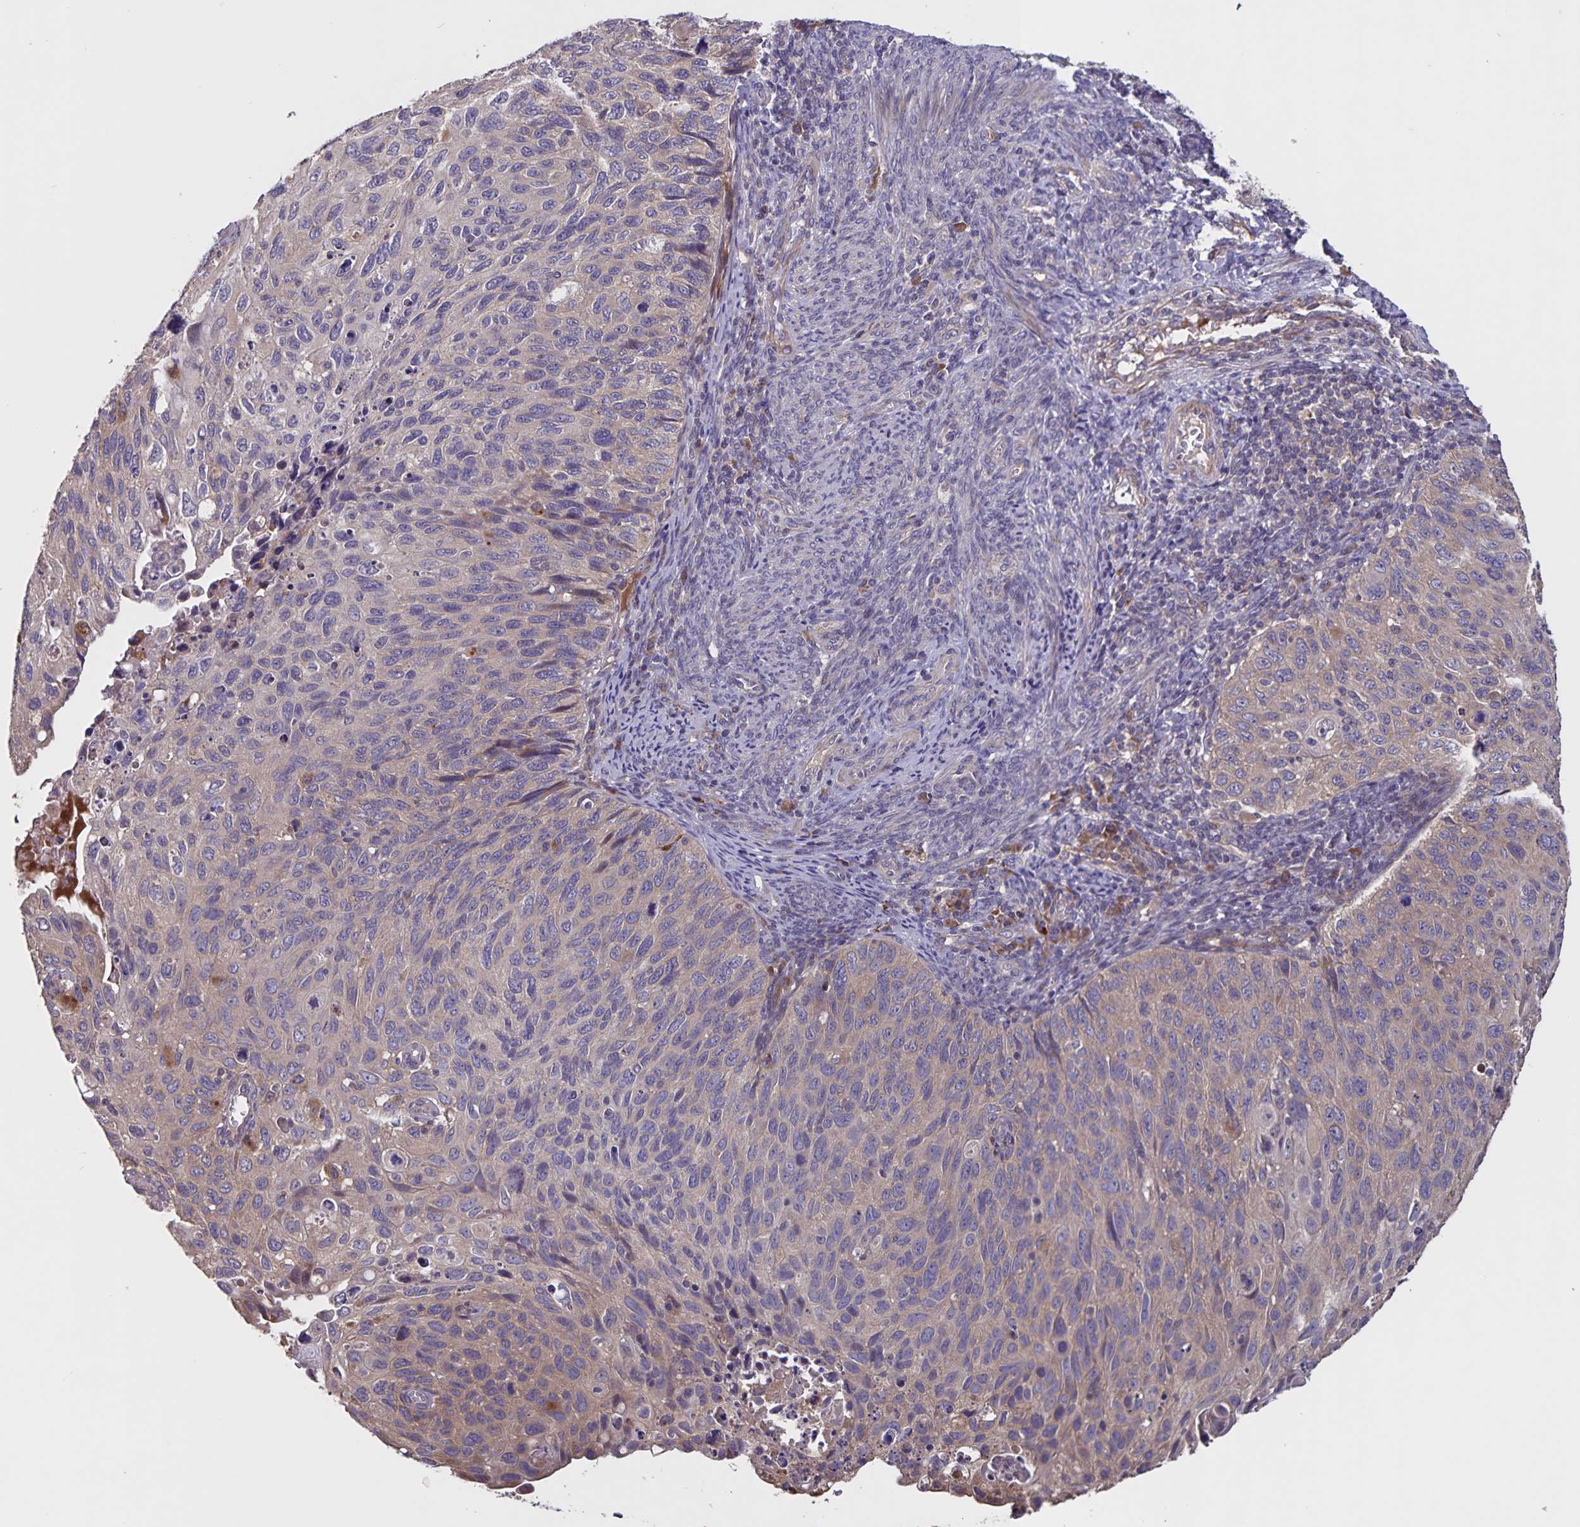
{"staining": {"intensity": "negative", "quantity": "none", "location": "none"}, "tissue": "cervical cancer", "cell_type": "Tumor cells", "image_type": "cancer", "snomed": [{"axis": "morphology", "description": "Squamous cell carcinoma, NOS"}, {"axis": "topography", "description": "Cervix"}], "caption": "This is an IHC image of cervical squamous cell carcinoma. There is no staining in tumor cells.", "gene": "FBXL16", "patient": {"sex": "female", "age": 70}}